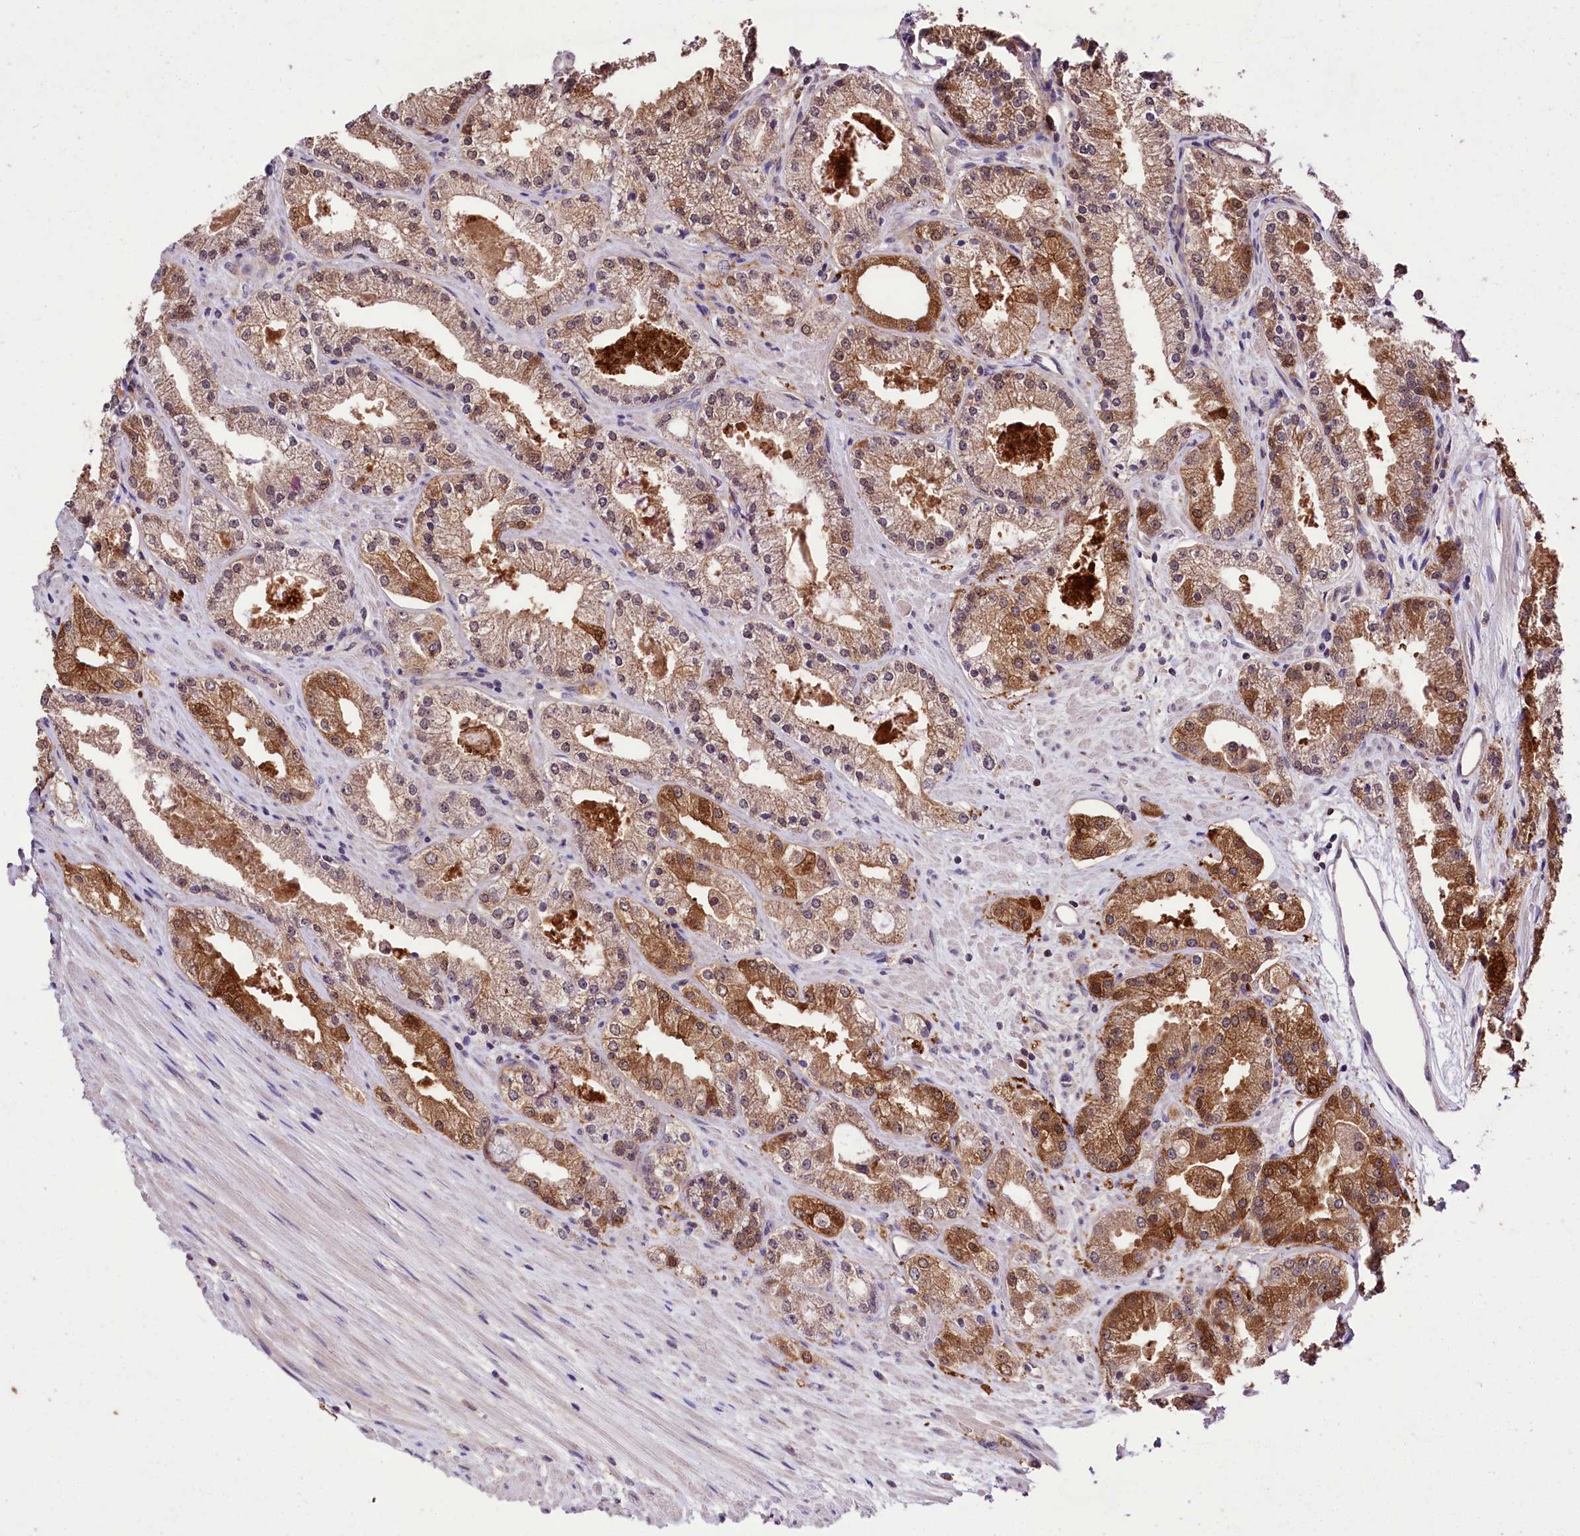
{"staining": {"intensity": "moderate", "quantity": ">75%", "location": "cytoplasmic/membranous"}, "tissue": "prostate cancer", "cell_type": "Tumor cells", "image_type": "cancer", "snomed": [{"axis": "morphology", "description": "Adenocarcinoma, Low grade"}, {"axis": "topography", "description": "Prostate"}], "caption": "Immunohistochemical staining of prostate cancer (adenocarcinoma (low-grade)) demonstrates moderate cytoplasmic/membranous protein staining in about >75% of tumor cells.", "gene": "KLRB1", "patient": {"sex": "male", "age": 69}}